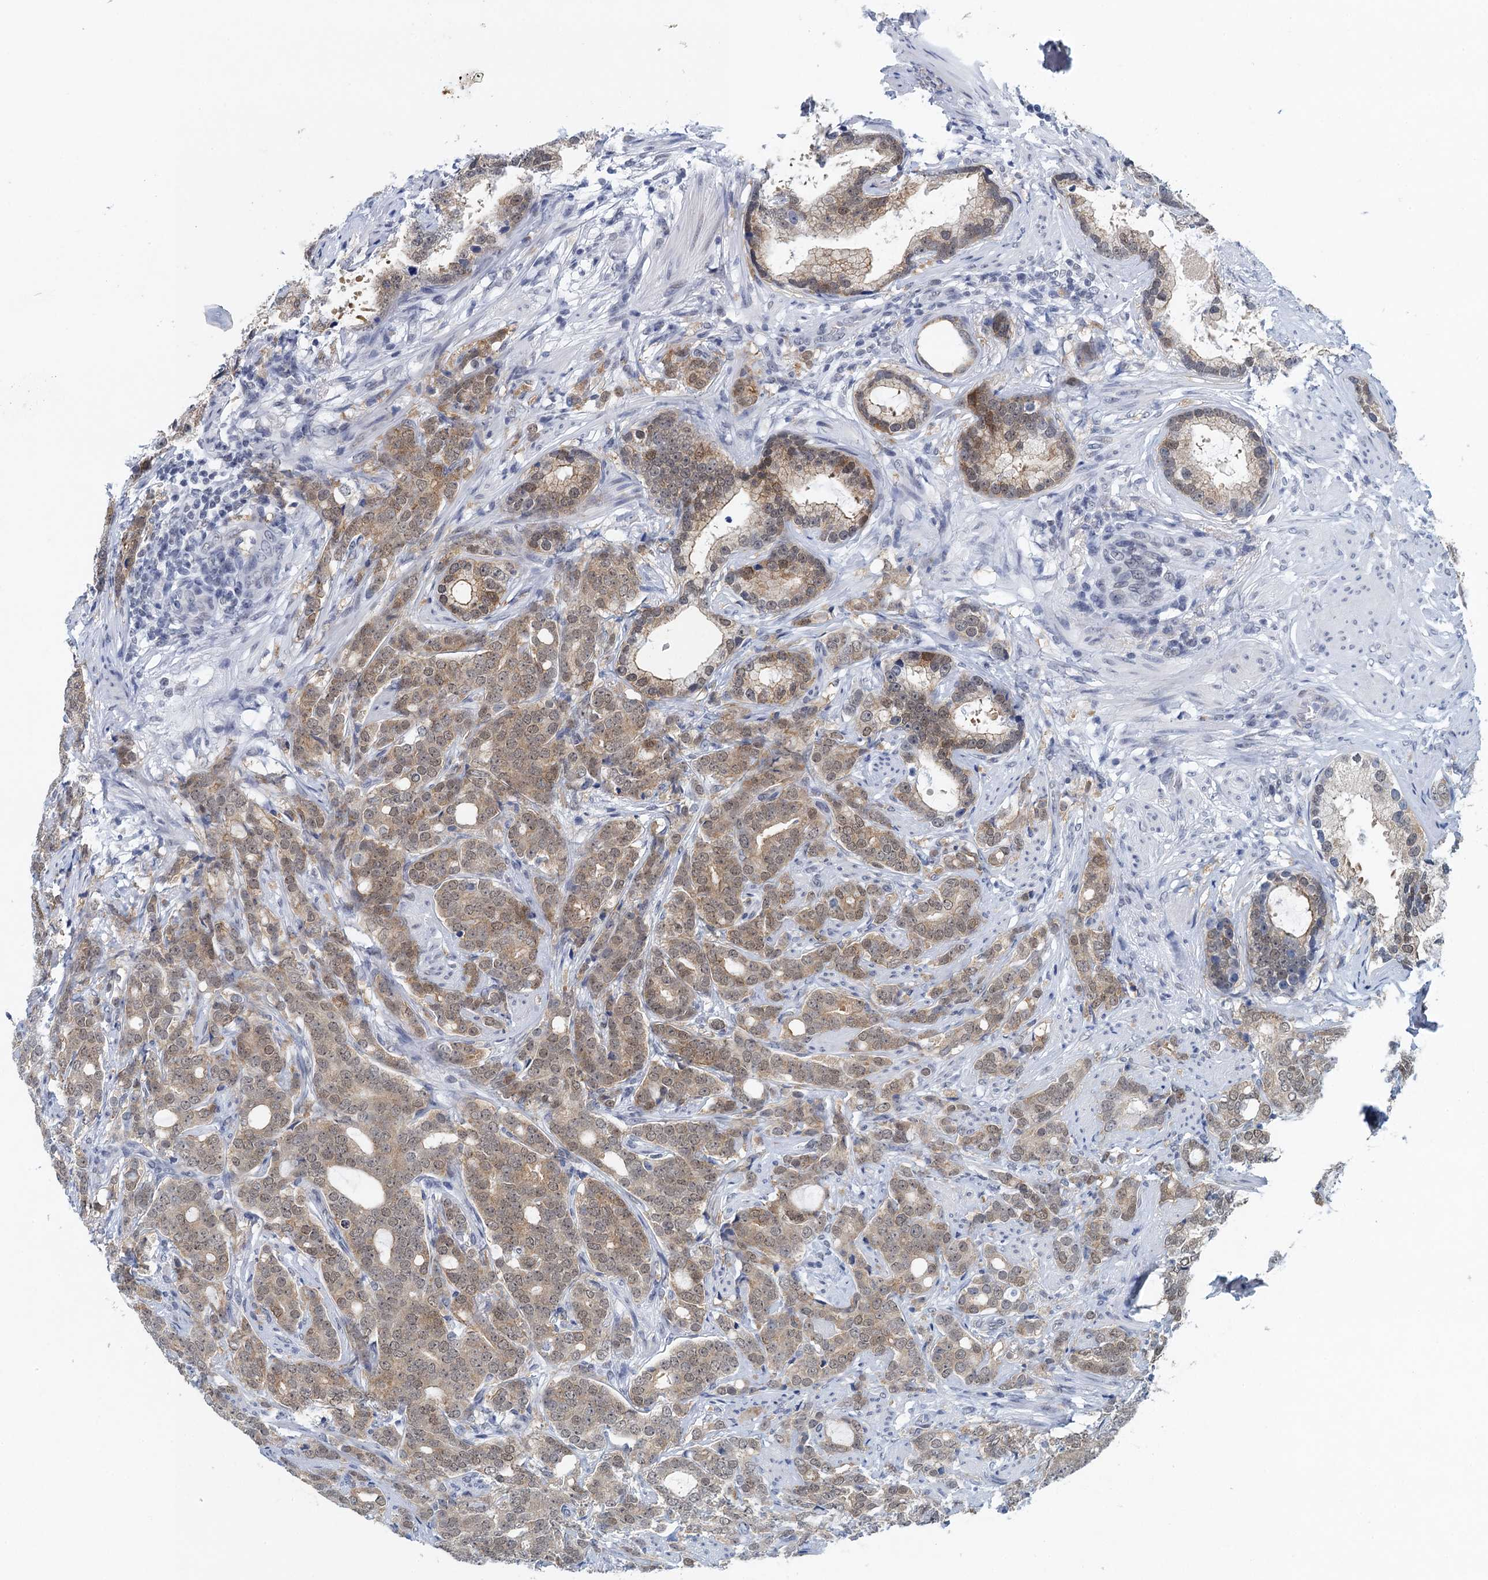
{"staining": {"intensity": "moderate", "quantity": ">75%", "location": "cytoplasmic/membranous,nuclear"}, "tissue": "prostate cancer", "cell_type": "Tumor cells", "image_type": "cancer", "snomed": [{"axis": "morphology", "description": "Adenocarcinoma, Low grade"}, {"axis": "topography", "description": "Prostate"}], "caption": "Prostate cancer stained with a protein marker shows moderate staining in tumor cells.", "gene": "EPS8L1", "patient": {"sex": "male", "age": 71}}